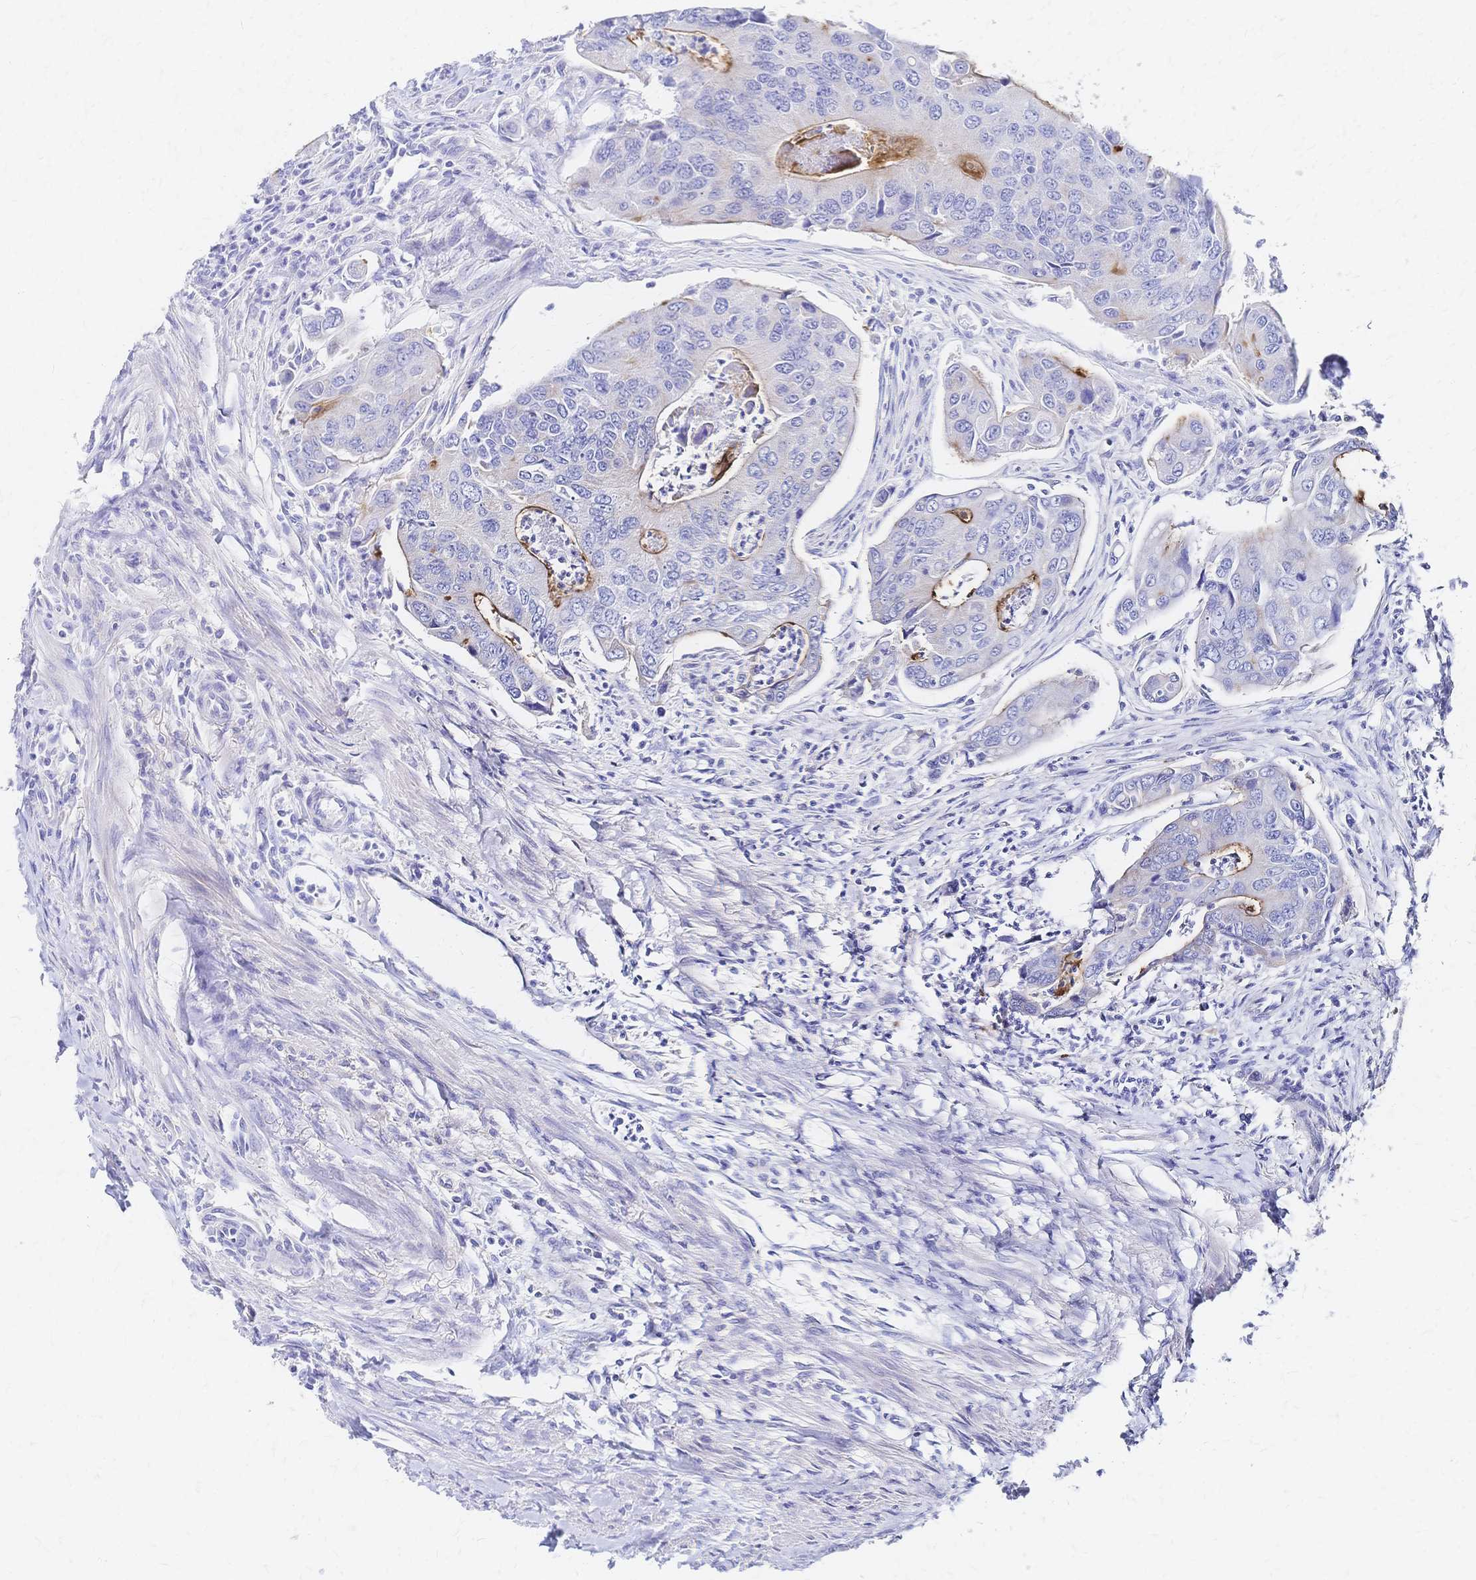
{"staining": {"intensity": "moderate", "quantity": "<25%", "location": "cytoplasmic/membranous"}, "tissue": "colorectal cancer", "cell_type": "Tumor cells", "image_type": "cancer", "snomed": [{"axis": "morphology", "description": "Adenocarcinoma, NOS"}, {"axis": "topography", "description": "Colon"}], "caption": "Protein analysis of colorectal cancer tissue exhibits moderate cytoplasmic/membranous staining in approximately <25% of tumor cells.", "gene": "SLC5A1", "patient": {"sex": "female", "age": 67}}